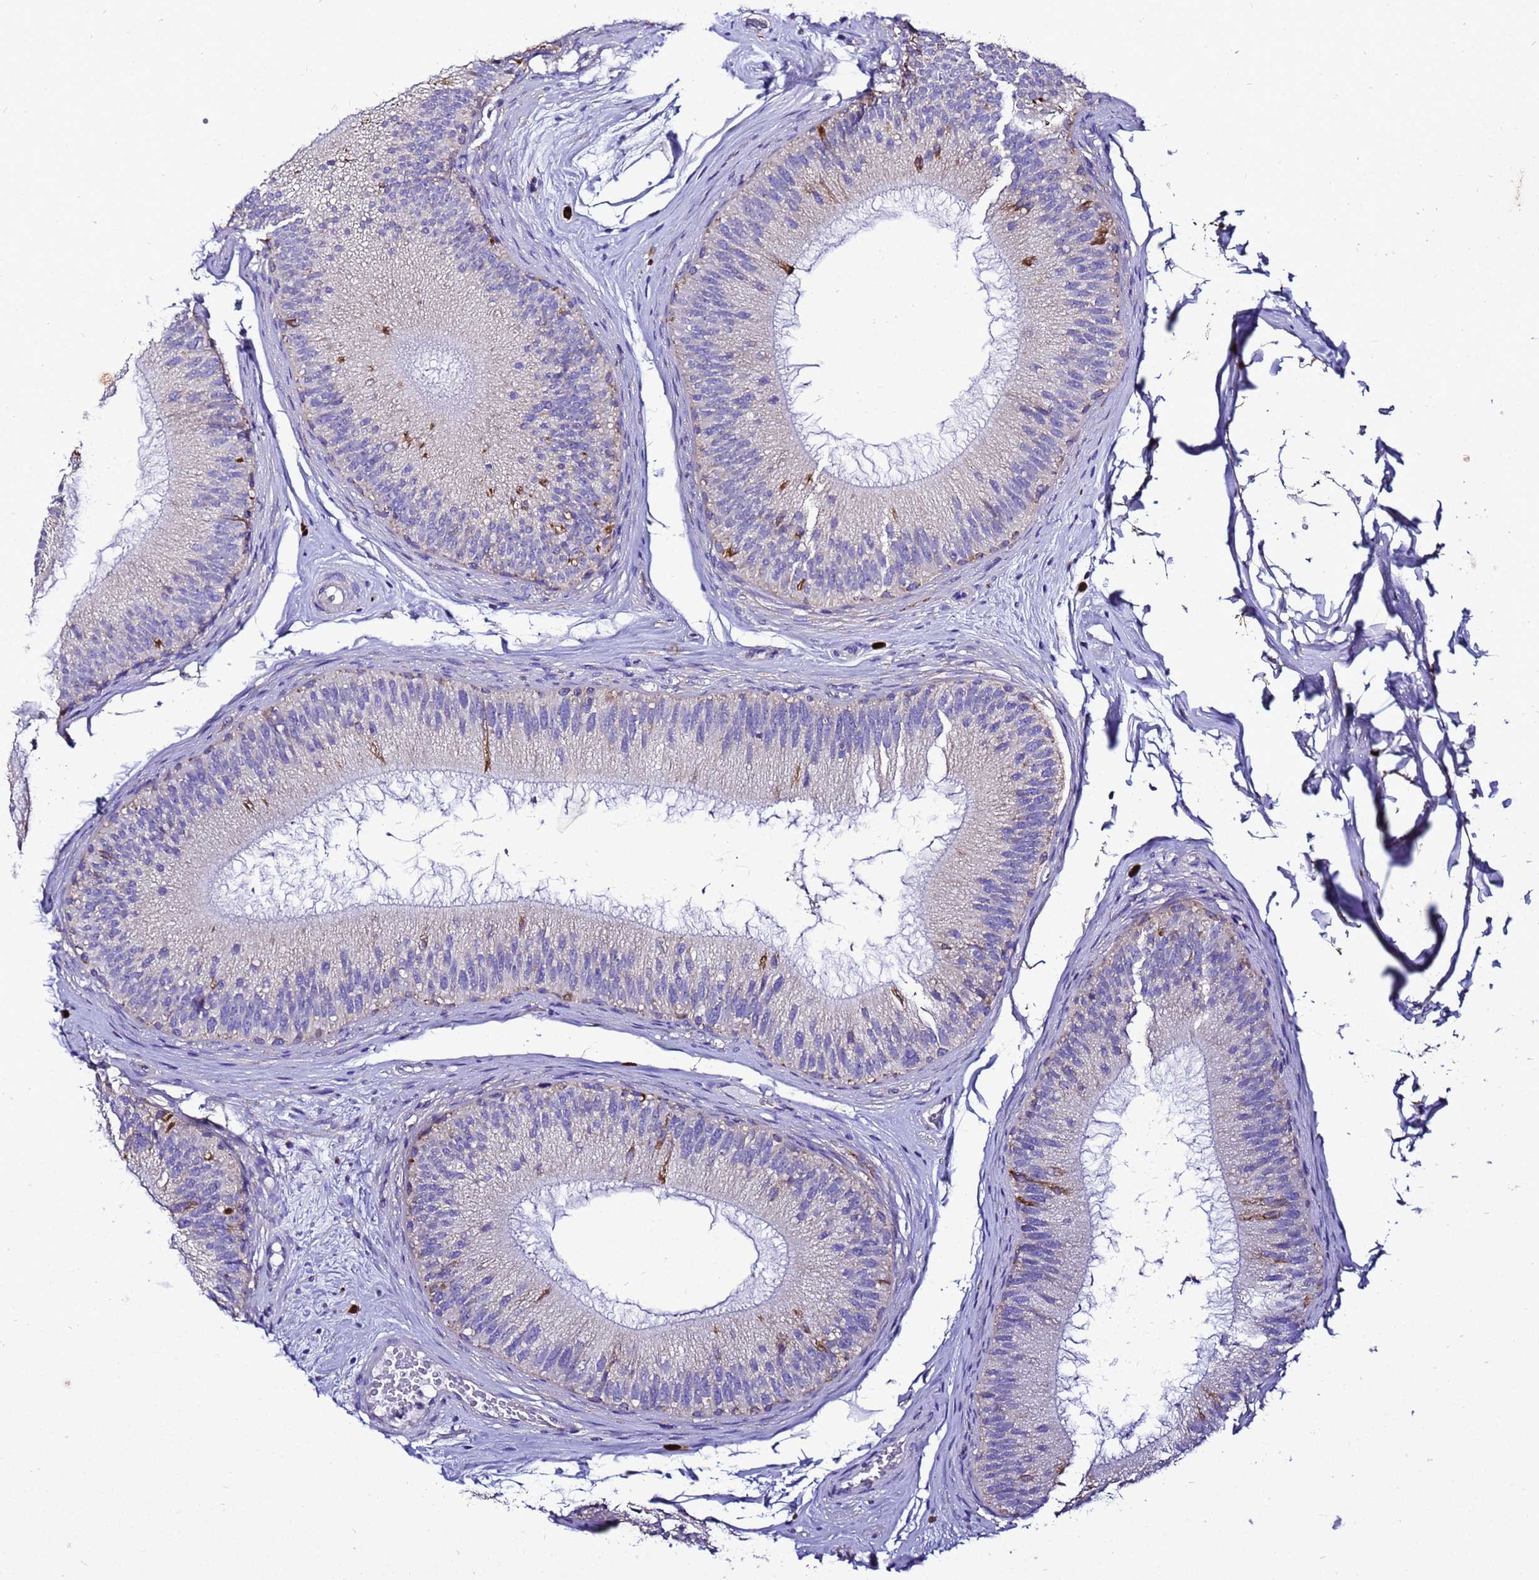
{"staining": {"intensity": "moderate", "quantity": "<25%", "location": "cytoplasmic/membranous"}, "tissue": "epididymis", "cell_type": "Glandular cells", "image_type": "normal", "snomed": [{"axis": "morphology", "description": "Normal tissue, NOS"}, {"axis": "topography", "description": "Epididymis"}], "caption": "The image exhibits staining of benign epididymis, revealing moderate cytoplasmic/membranous protein expression (brown color) within glandular cells. The staining was performed using DAB (3,3'-diaminobenzidine), with brown indicating positive protein expression. Nuclei are stained blue with hematoxylin.", "gene": "HIGD2A", "patient": {"sex": "male", "age": 45}}